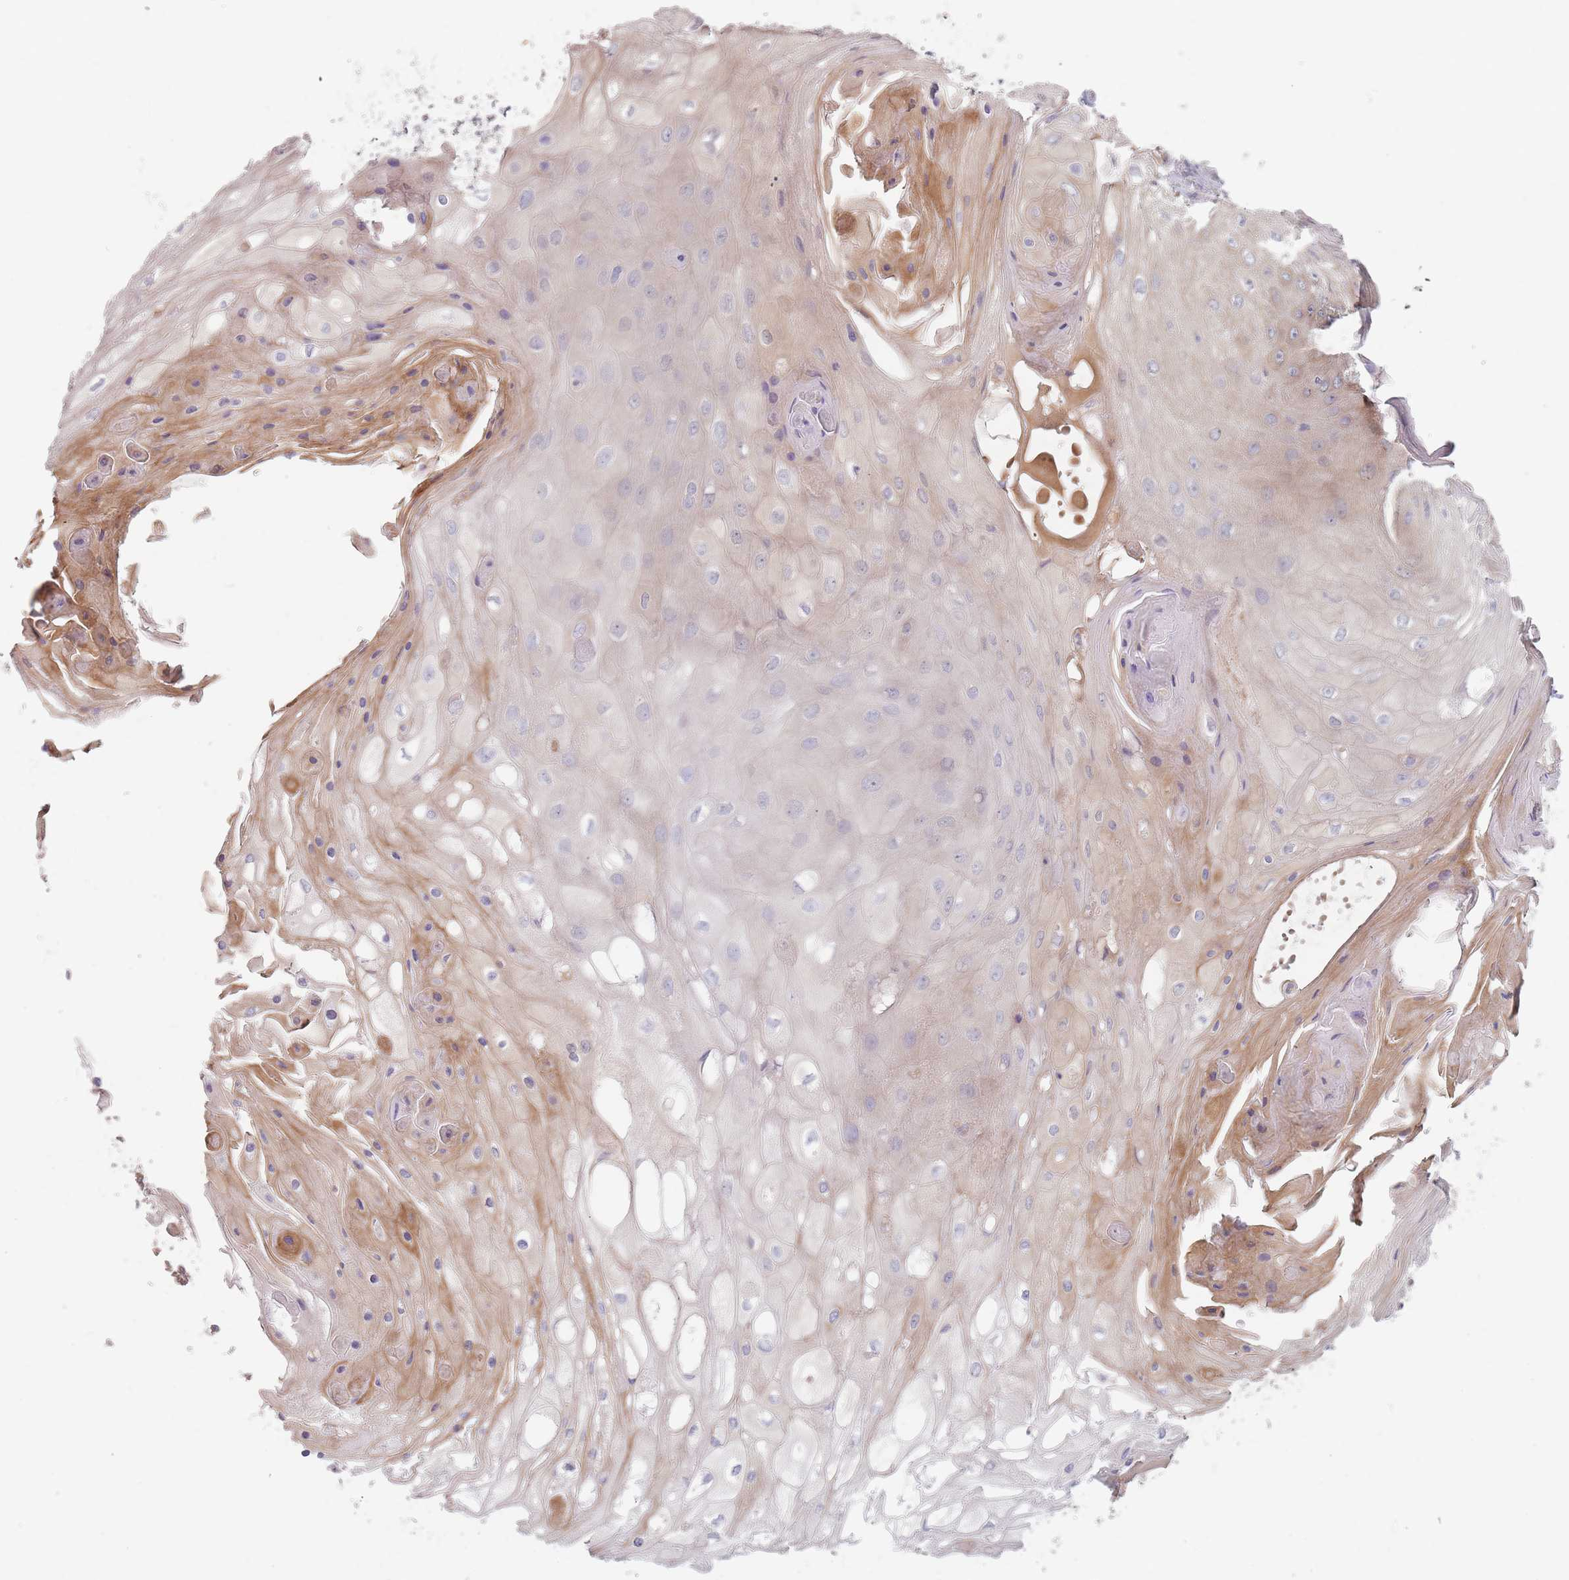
{"staining": {"intensity": "moderate", "quantity": "<25%", "location": "cytoplasmic/membranous"}, "tissue": "skin cancer", "cell_type": "Tumor cells", "image_type": "cancer", "snomed": [{"axis": "morphology", "description": "Squamous cell carcinoma, NOS"}, {"axis": "topography", "description": "Skin"}], "caption": "Approximately <25% of tumor cells in skin cancer (squamous cell carcinoma) show moderate cytoplasmic/membranous protein staining as visualized by brown immunohistochemical staining.", "gene": "NAXE", "patient": {"sex": "male", "age": 70}}